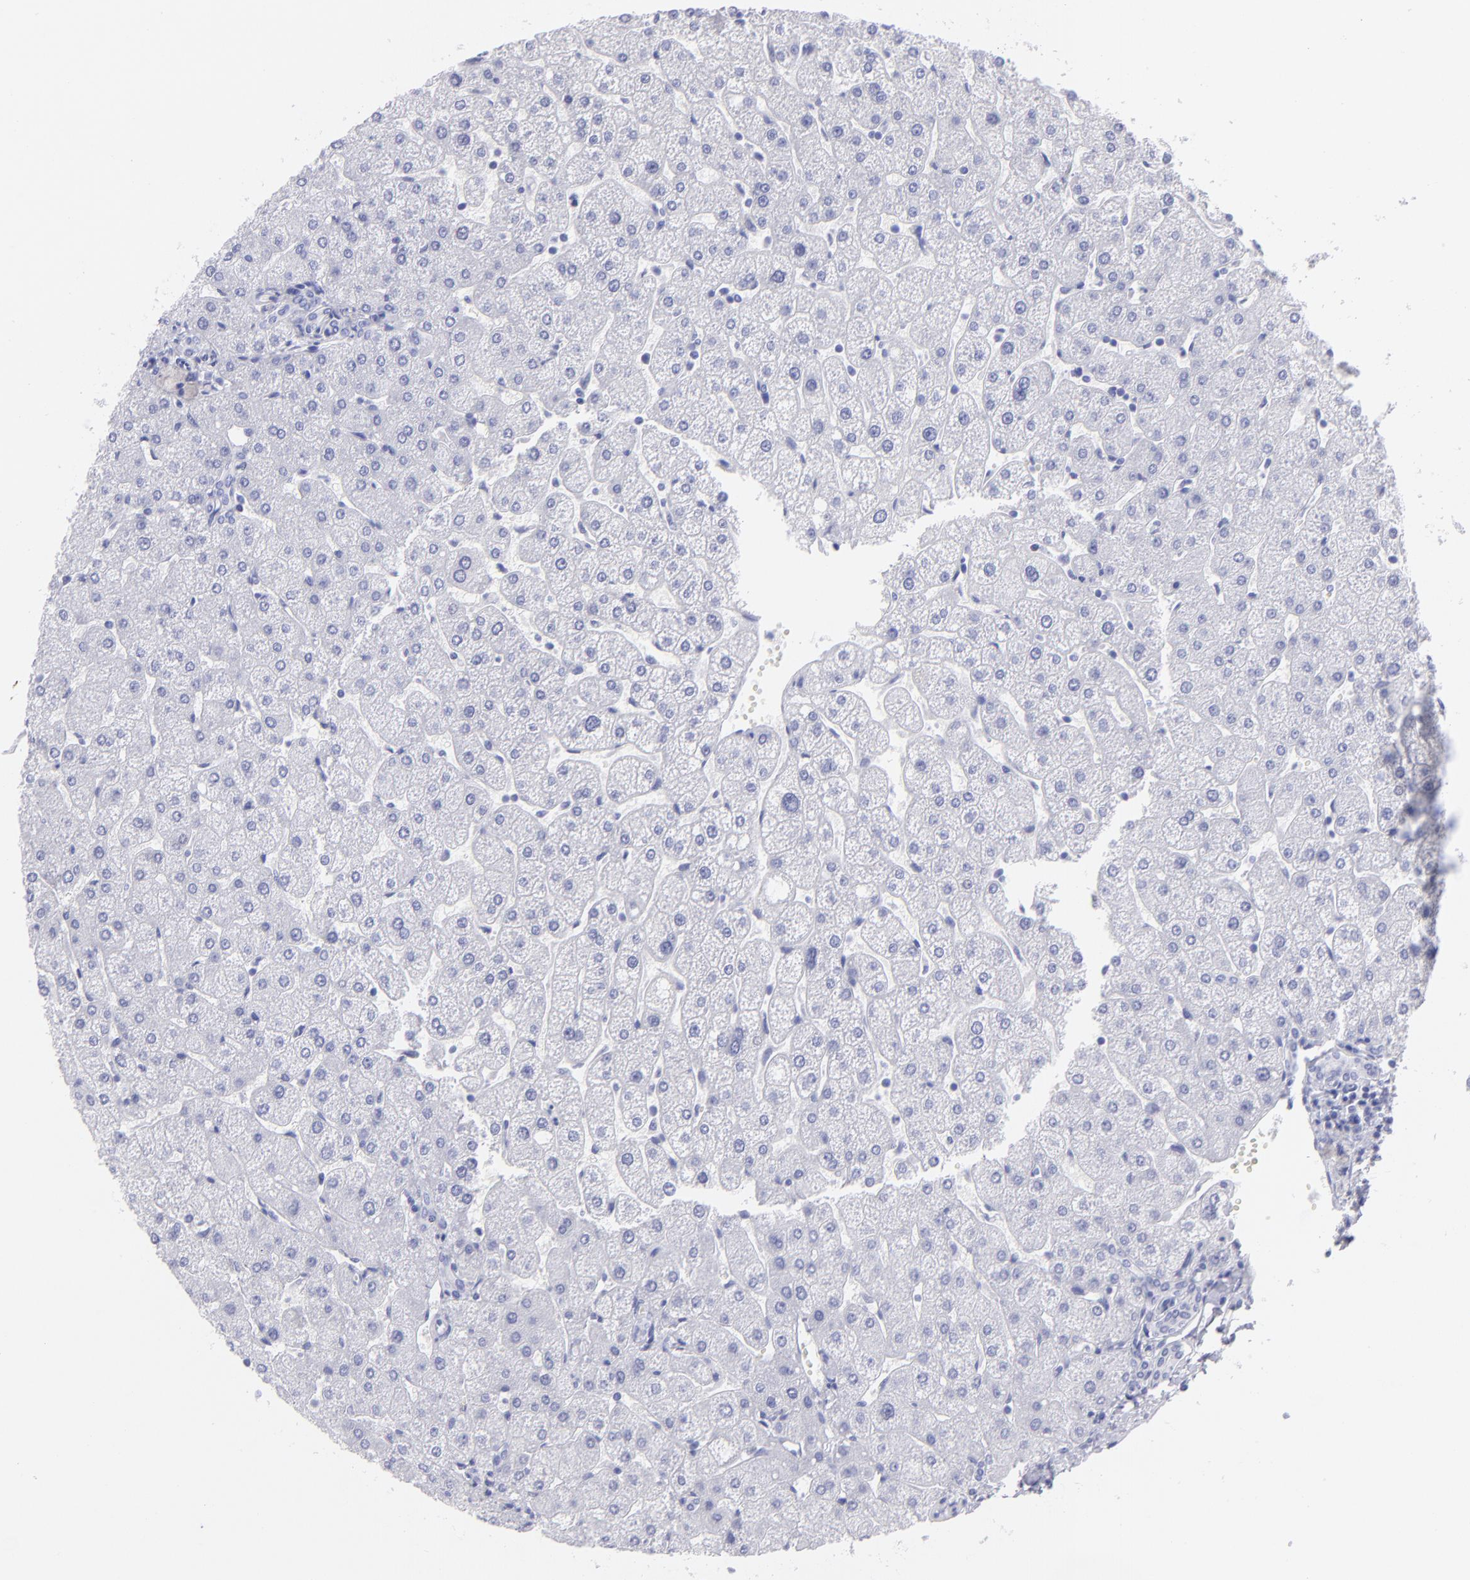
{"staining": {"intensity": "negative", "quantity": "none", "location": "none"}, "tissue": "liver", "cell_type": "Cholangiocytes", "image_type": "normal", "snomed": [{"axis": "morphology", "description": "Normal tissue, NOS"}, {"axis": "topography", "description": "Liver"}], "caption": "DAB (3,3'-diaminobenzidine) immunohistochemical staining of unremarkable human liver shows no significant staining in cholangiocytes.", "gene": "PIP", "patient": {"sex": "male", "age": 67}}